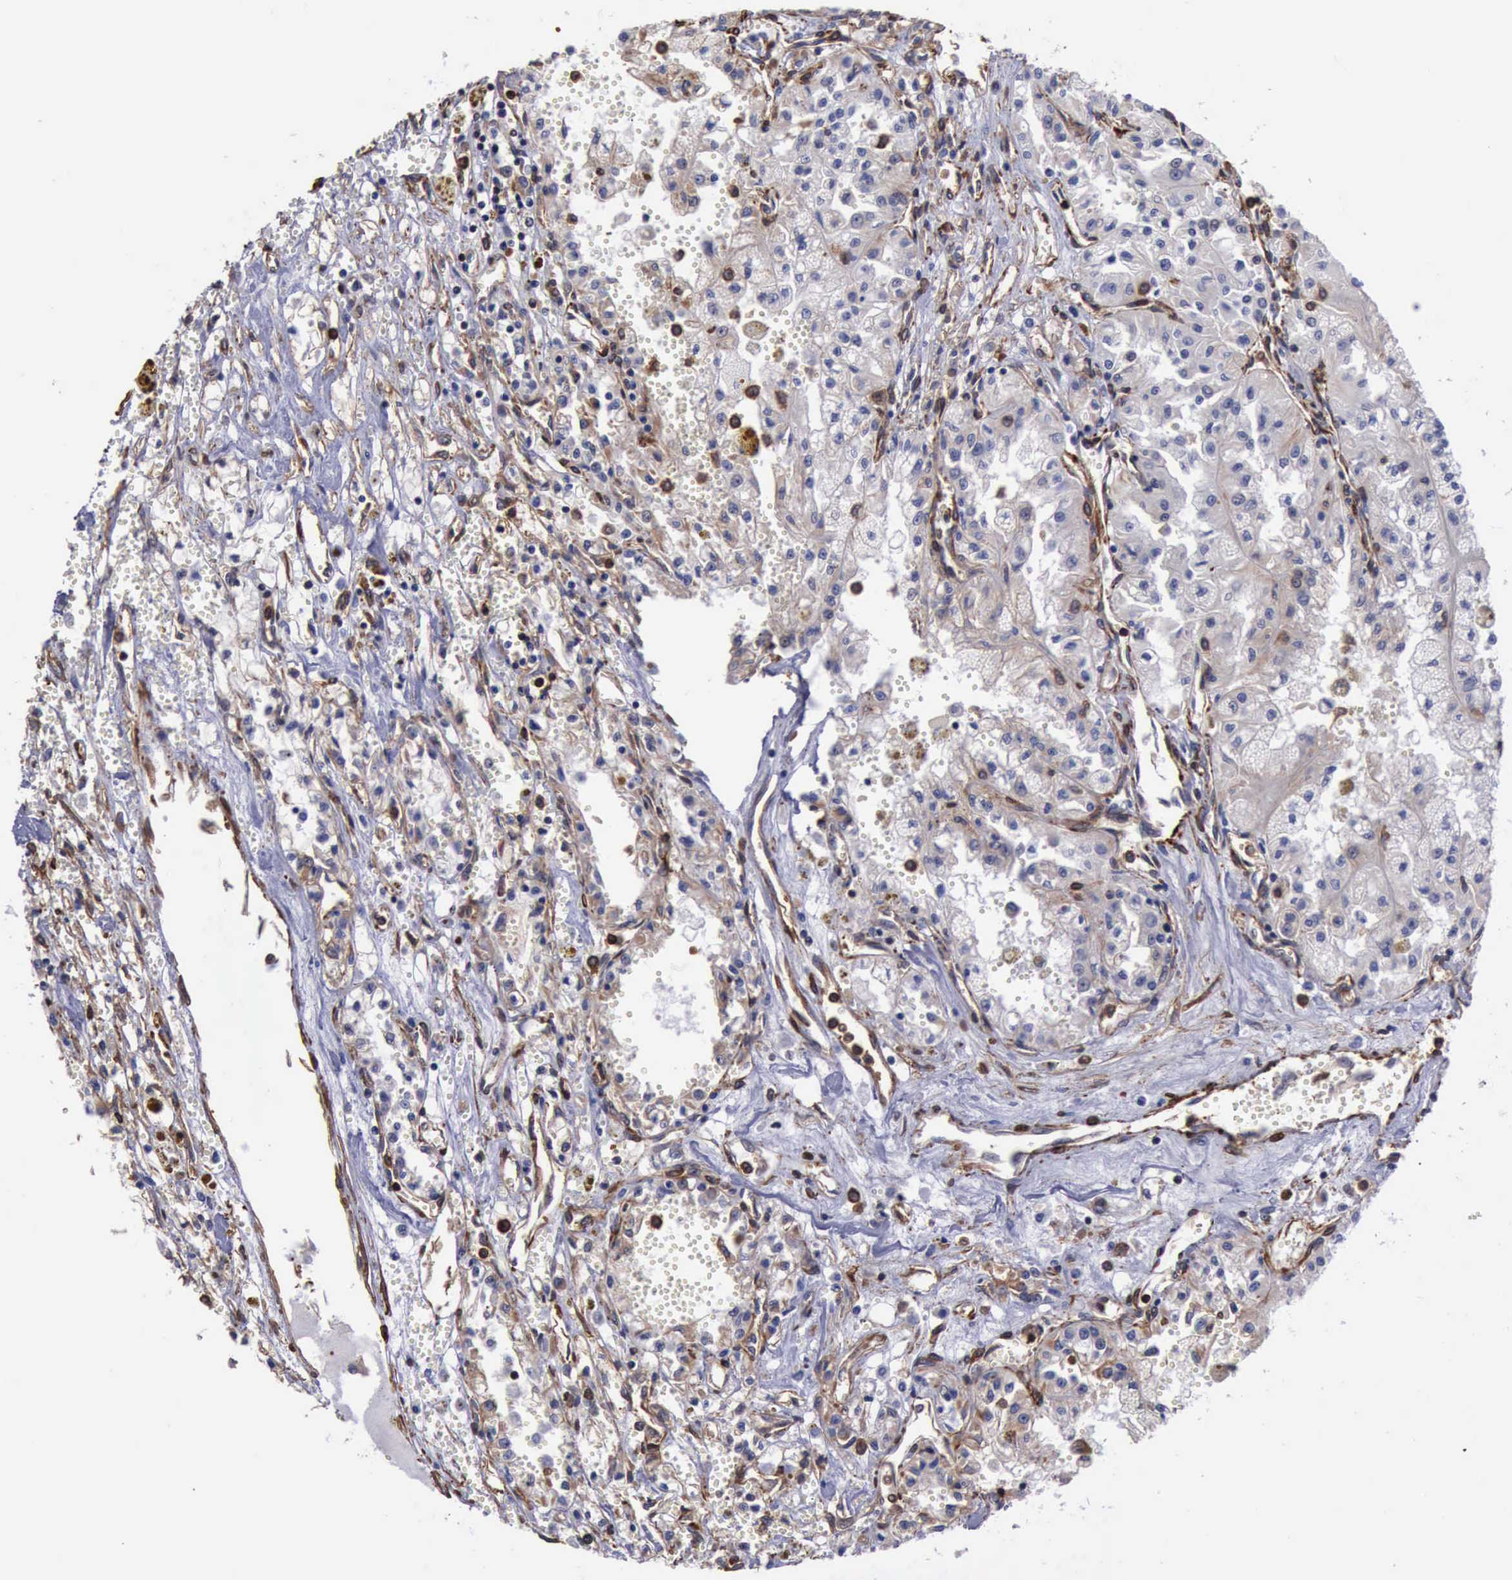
{"staining": {"intensity": "negative", "quantity": "none", "location": "none"}, "tissue": "renal cancer", "cell_type": "Tumor cells", "image_type": "cancer", "snomed": [{"axis": "morphology", "description": "Adenocarcinoma, NOS"}, {"axis": "topography", "description": "Kidney"}], "caption": "IHC of human adenocarcinoma (renal) reveals no staining in tumor cells.", "gene": "FLNA", "patient": {"sex": "male", "age": 78}}